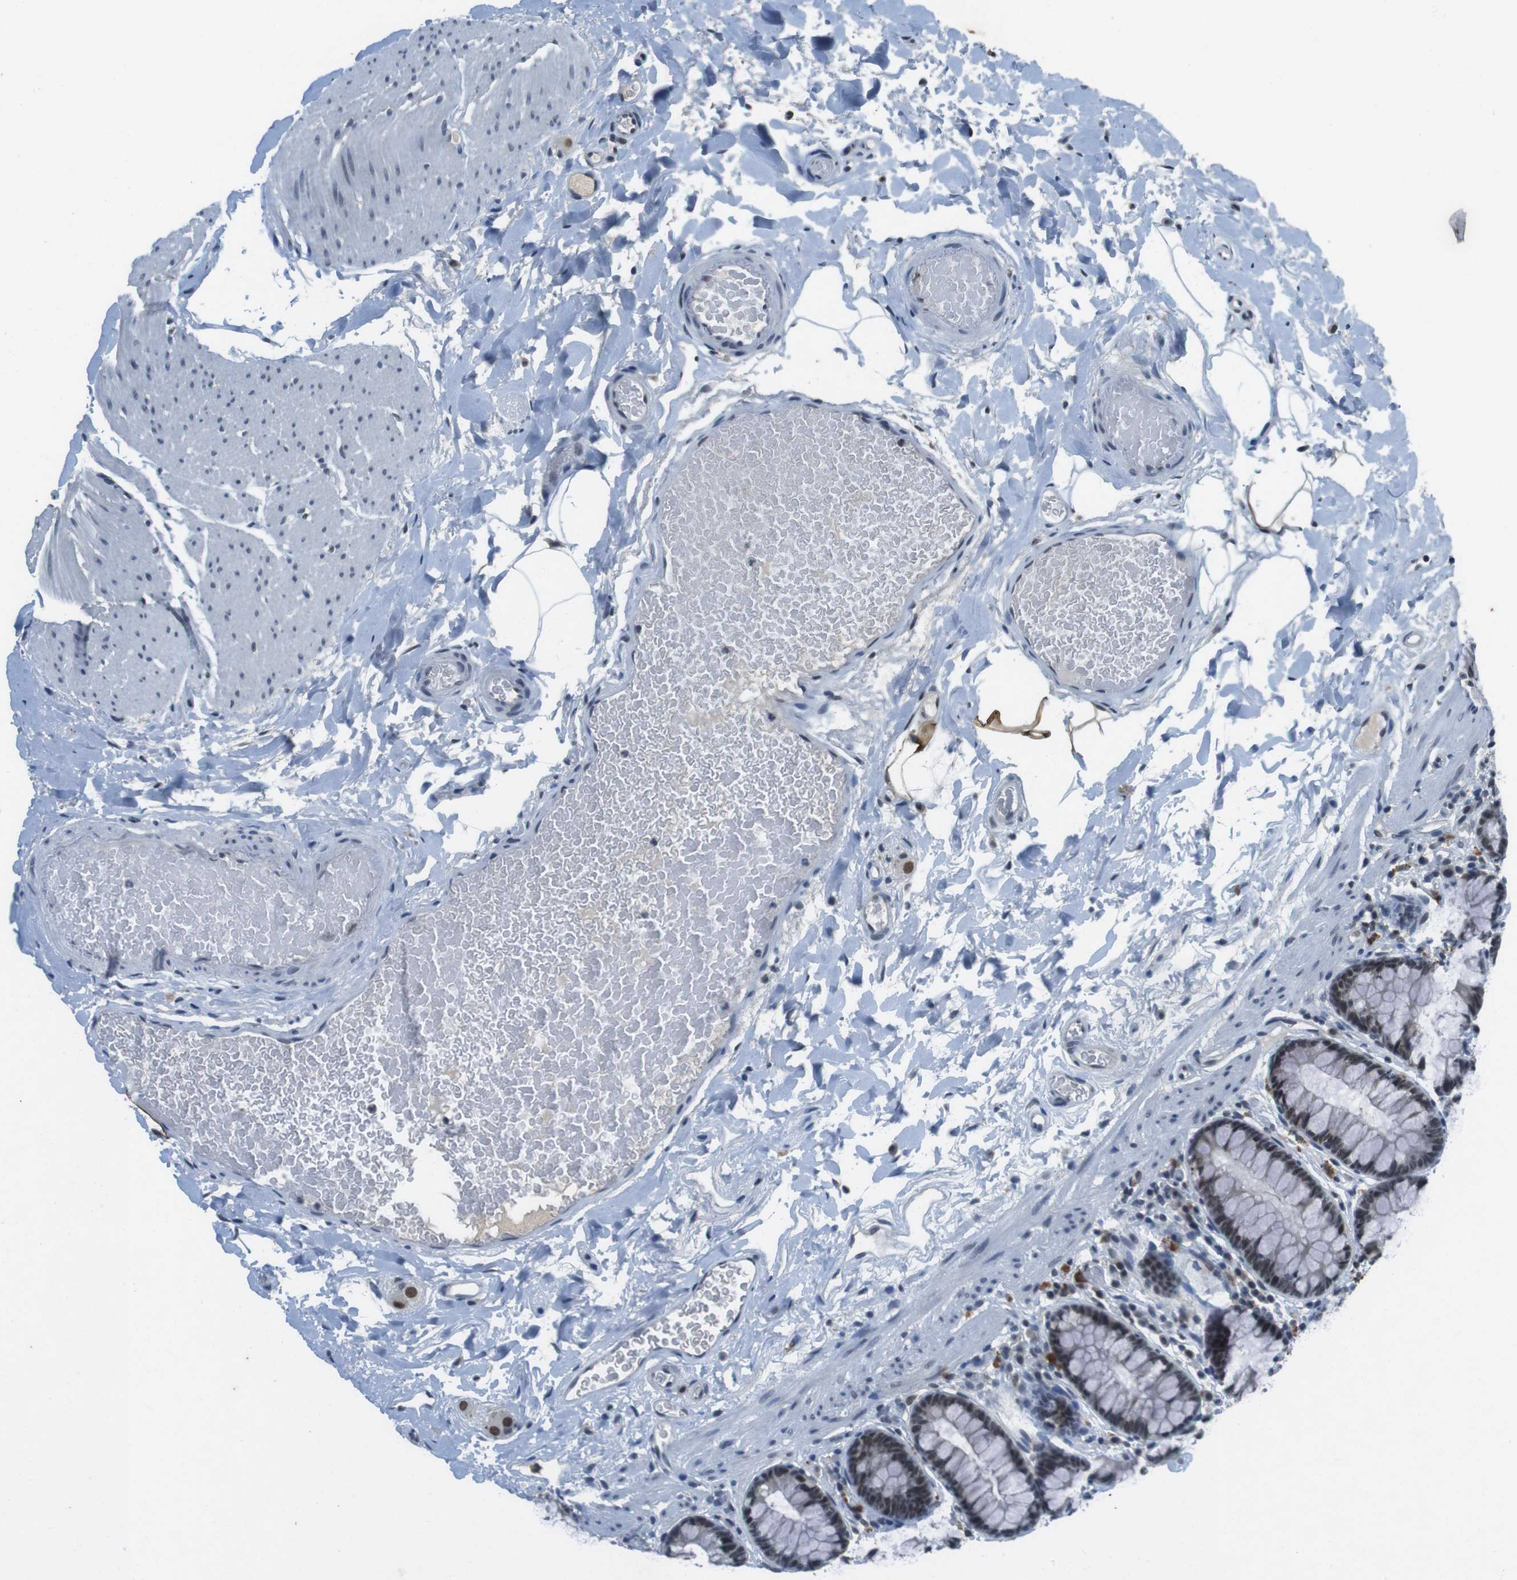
{"staining": {"intensity": "negative", "quantity": "none", "location": "none"}, "tissue": "colon", "cell_type": "Endothelial cells", "image_type": "normal", "snomed": [{"axis": "morphology", "description": "Normal tissue, NOS"}, {"axis": "topography", "description": "Colon"}], "caption": "Immunohistochemistry (IHC) micrograph of benign colon: human colon stained with DAB (3,3'-diaminobenzidine) shows no significant protein staining in endothelial cells.", "gene": "USP7", "patient": {"sex": "female", "age": 80}}